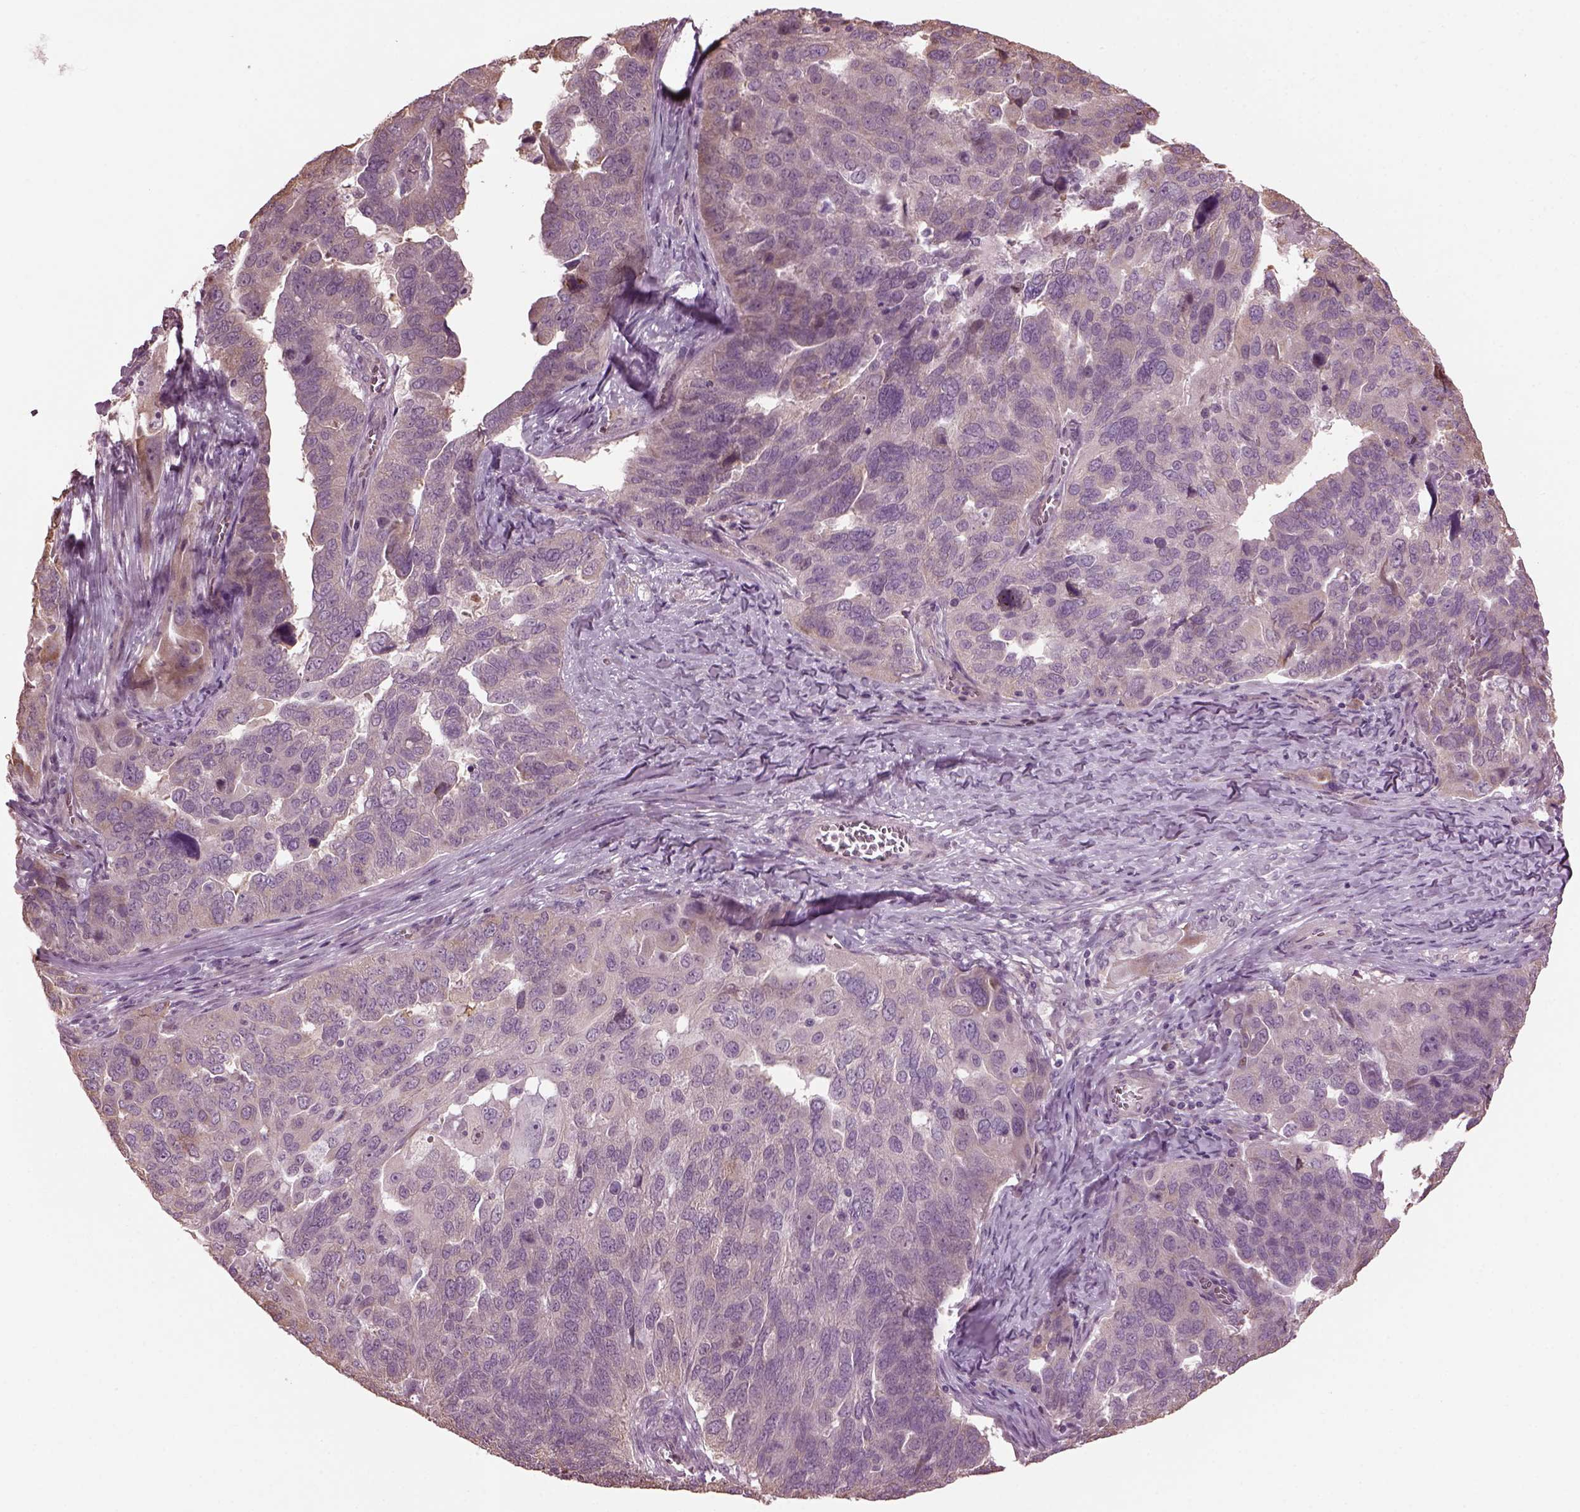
{"staining": {"intensity": "weak", "quantity": "<25%", "location": "cytoplasmic/membranous"}, "tissue": "ovarian cancer", "cell_type": "Tumor cells", "image_type": "cancer", "snomed": [{"axis": "morphology", "description": "Carcinoma, endometroid"}, {"axis": "topography", "description": "Soft tissue"}, {"axis": "topography", "description": "Ovary"}], "caption": "Image shows no protein expression in tumor cells of ovarian endometroid carcinoma tissue.", "gene": "CABP5", "patient": {"sex": "female", "age": 52}}